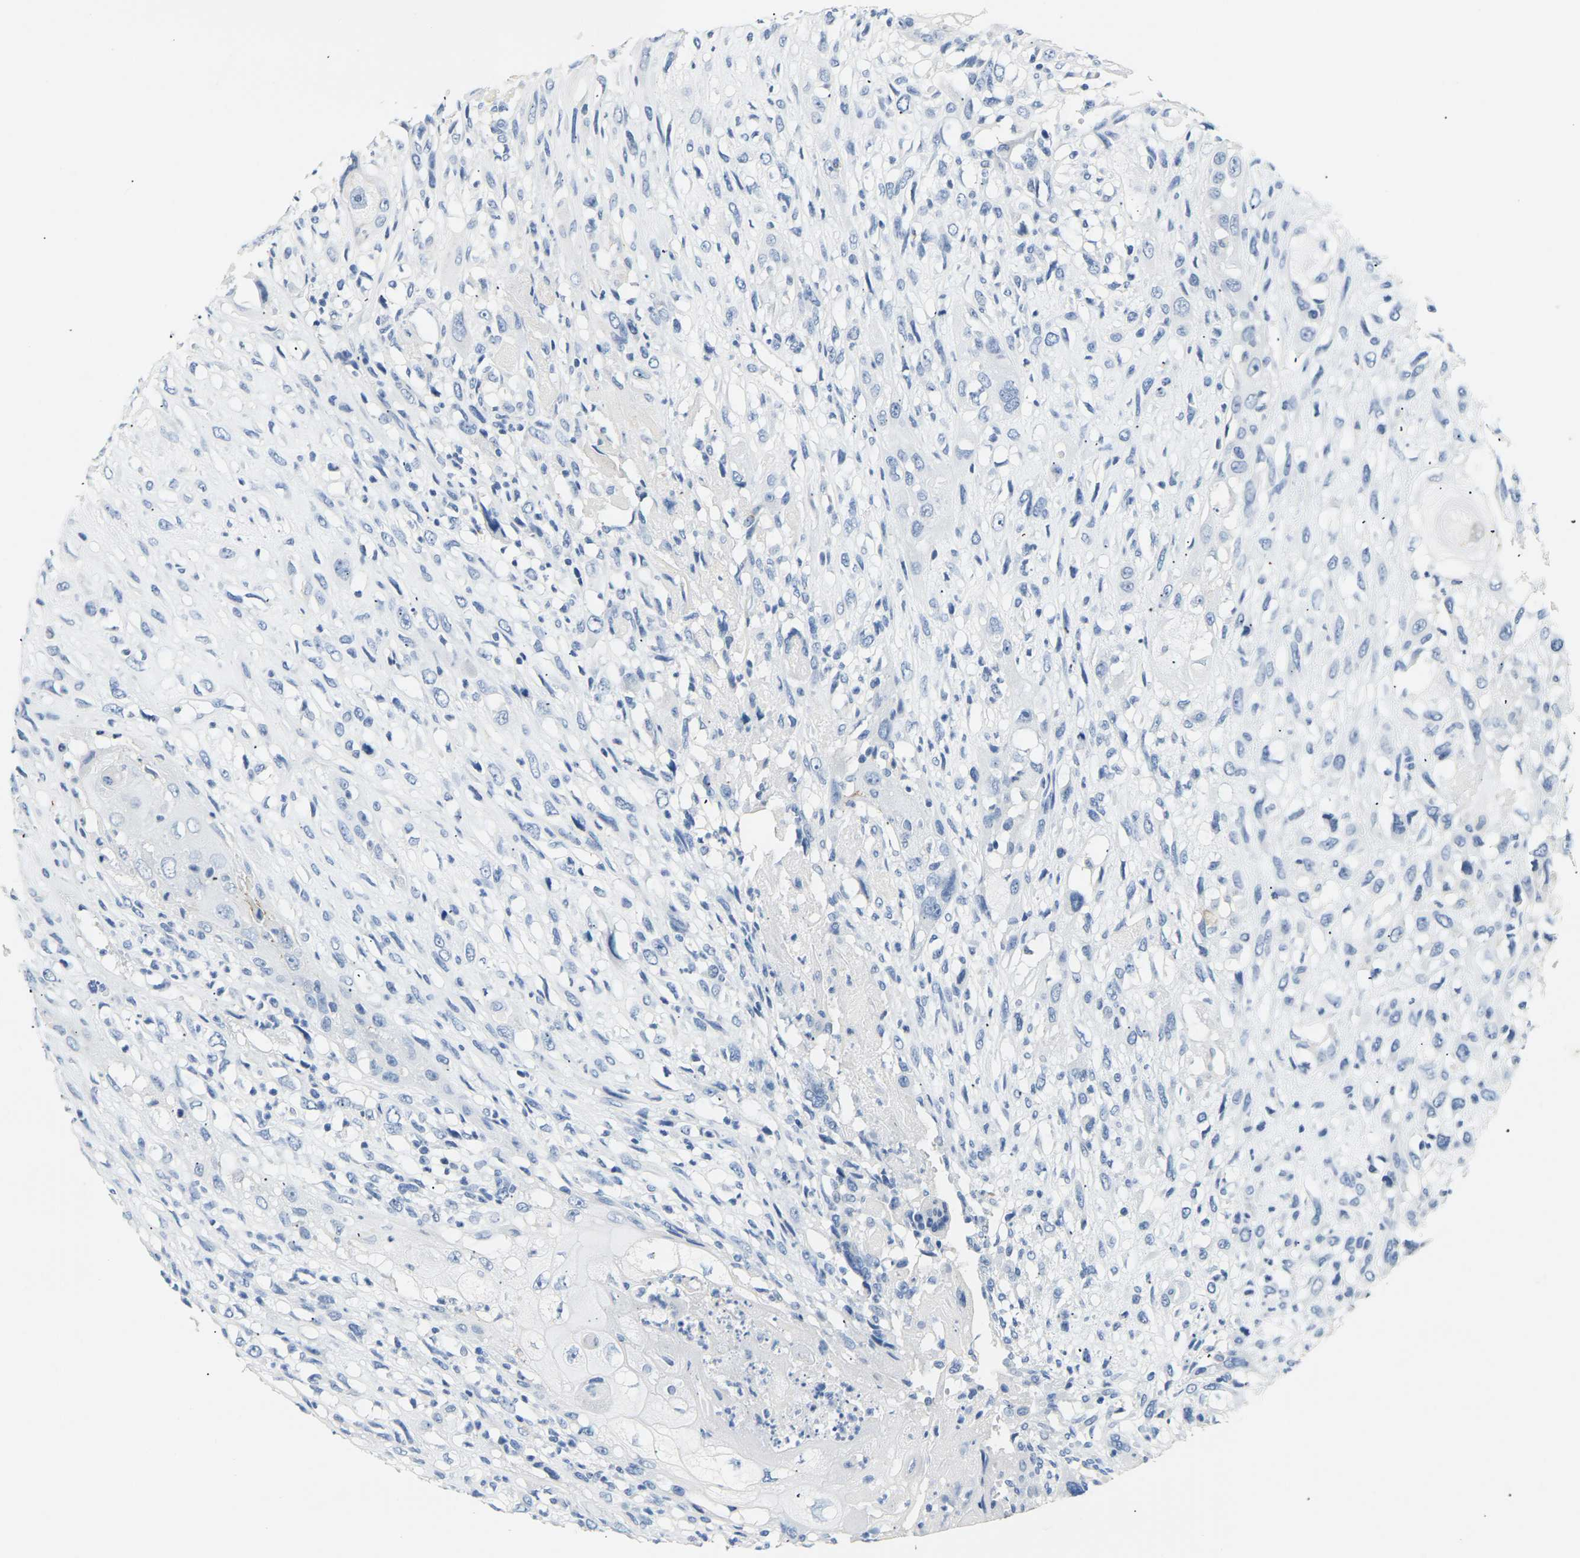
{"staining": {"intensity": "negative", "quantity": "none", "location": "none"}, "tissue": "head and neck cancer", "cell_type": "Tumor cells", "image_type": "cancer", "snomed": [{"axis": "morphology", "description": "Necrosis, NOS"}, {"axis": "morphology", "description": "Neoplasm, malignant, NOS"}, {"axis": "topography", "description": "Salivary gland"}, {"axis": "topography", "description": "Head-Neck"}], "caption": "Tumor cells show no significant protein positivity in head and neck neoplasm (malignant).", "gene": "CLDN7", "patient": {"sex": "male", "age": 43}}